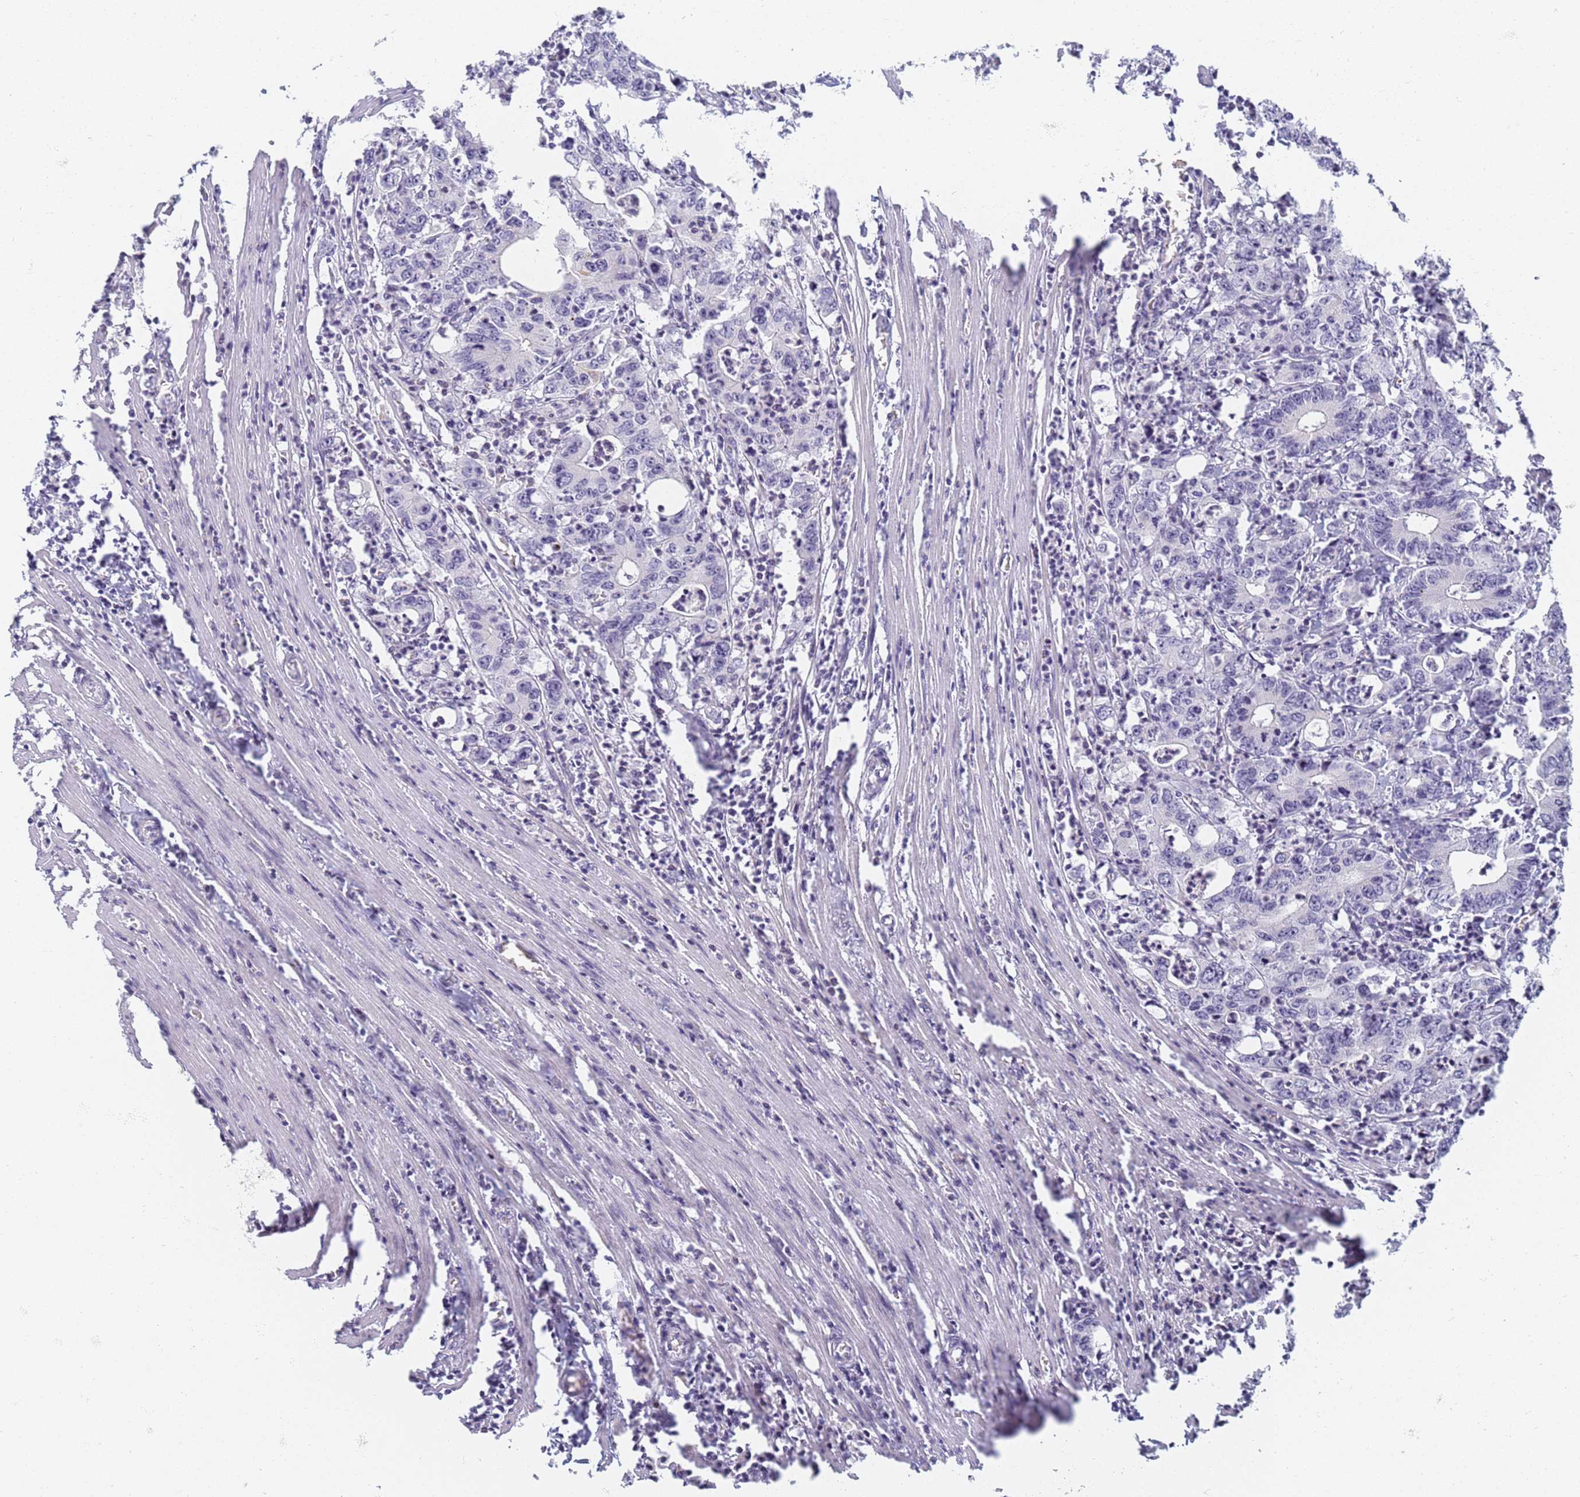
{"staining": {"intensity": "negative", "quantity": "none", "location": "none"}, "tissue": "colorectal cancer", "cell_type": "Tumor cells", "image_type": "cancer", "snomed": [{"axis": "morphology", "description": "Adenocarcinoma, NOS"}, {"axis": "topography", "description": "Colon"}], "caption": "Immunohistochemistry photomicrograph of neoplastic tissue: colorectal adenocarcinoma stained with DAB exhibits no significant protein positivity in tumor cells. (IHC, brightfield microscopy, high magnification).", "gene": "SLC38A9", "patient": {"sex": "female", "age": 75}}